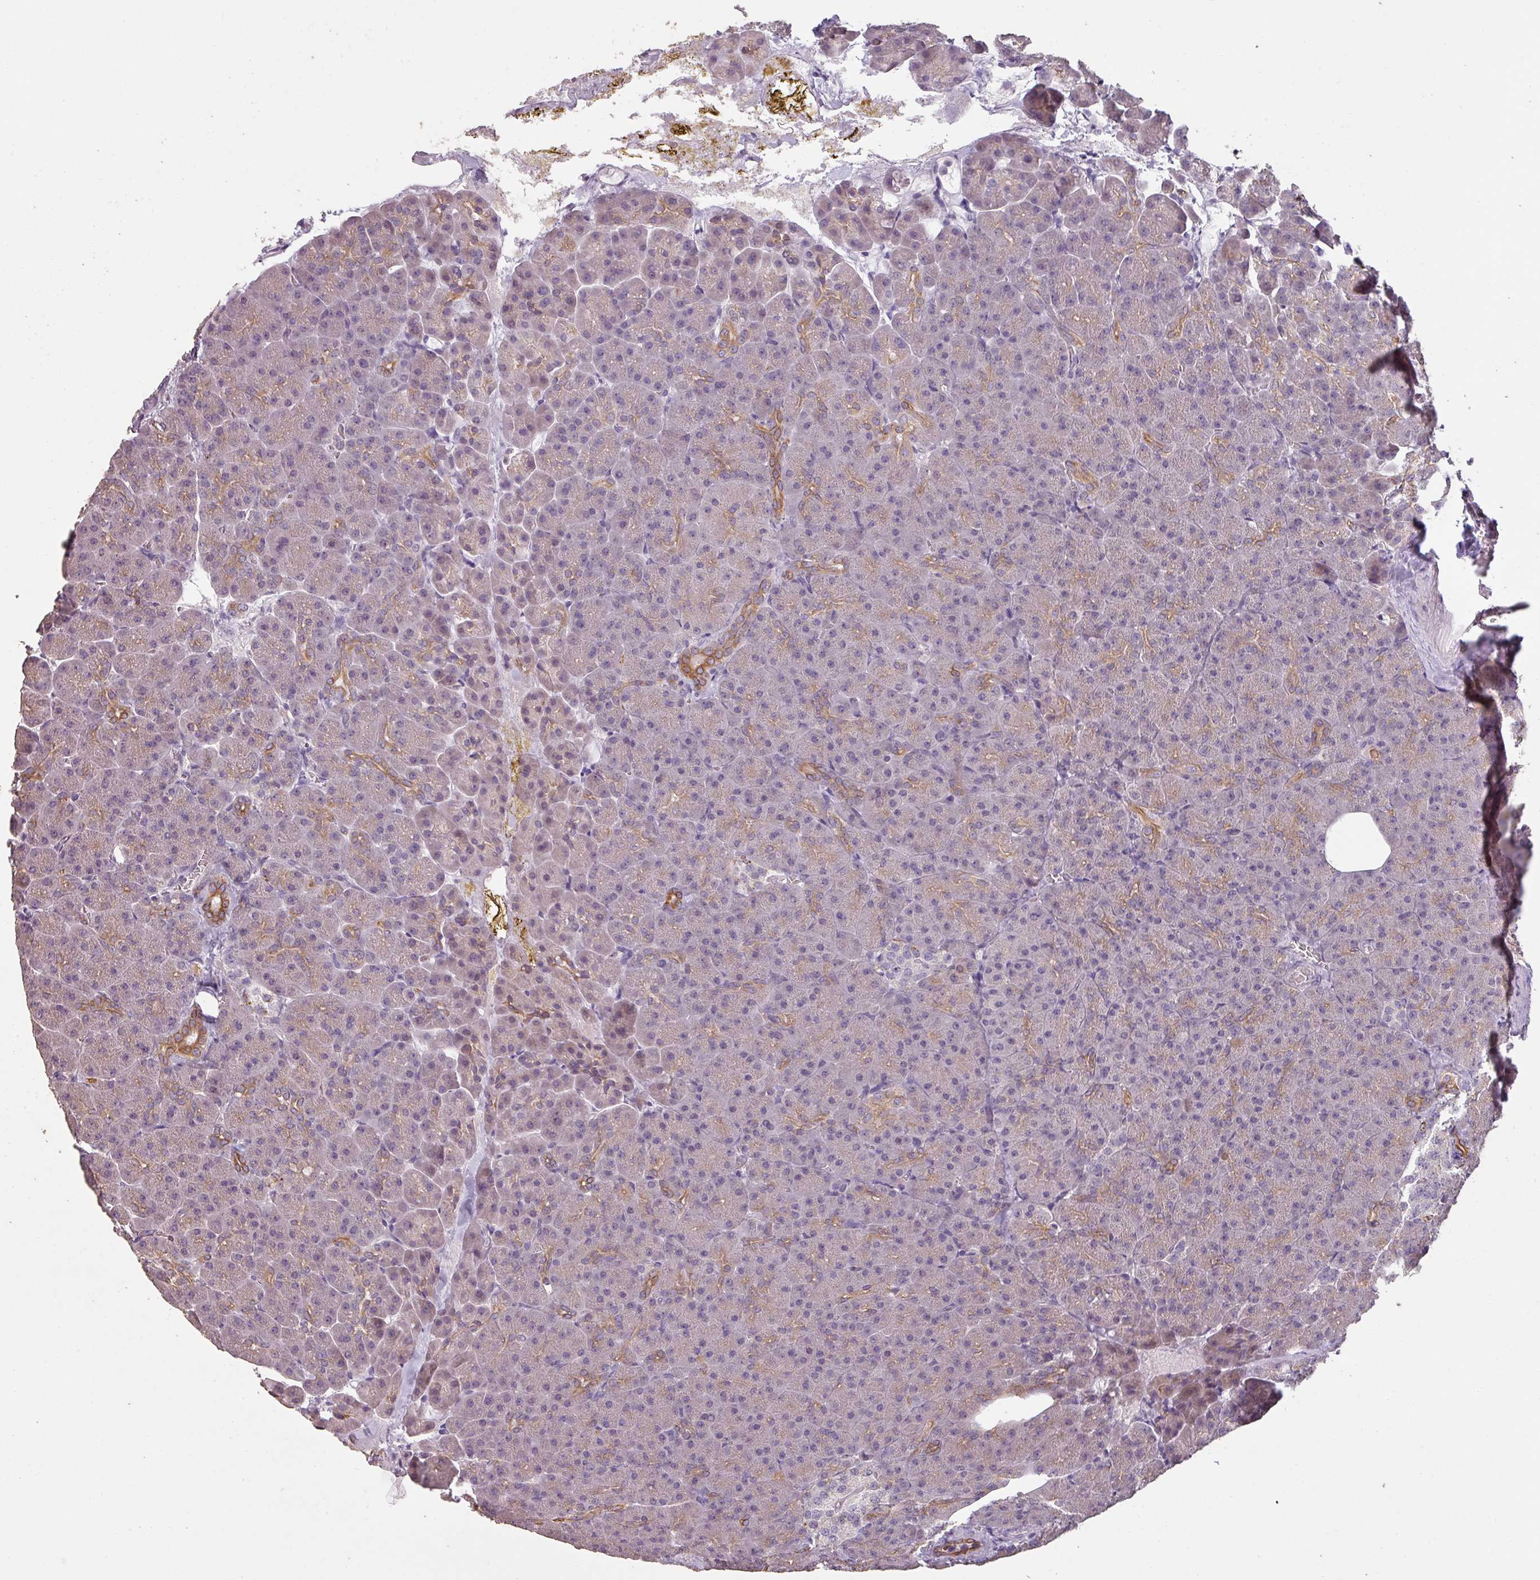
{"staining": {"intensity": "moderate", "quantity": "<25%", "location": "cytoplasmic/membranous"}, "tissue": "pancreas", "cell_type": "Exocrine glandular cells", "image_type": "normal", "snomed": [{"axis": "morphology", "description": "Normal tissue, NOS"}, {"axis": "topography", "description": "Pancreas"}], "caption": "High-magnification brightfield microscopy of benign pancreas stained with DAB (3,3'-diaminobenzidine) (brown) and counterstained with hematoxylin (blue). exocrine glandular cells exhibit moderate cytoplasmic/membranous positivity is appreciated in about<25% of cells.", "gene": "LYPLA1", "patient": {"sex": "female", "age": 74}}